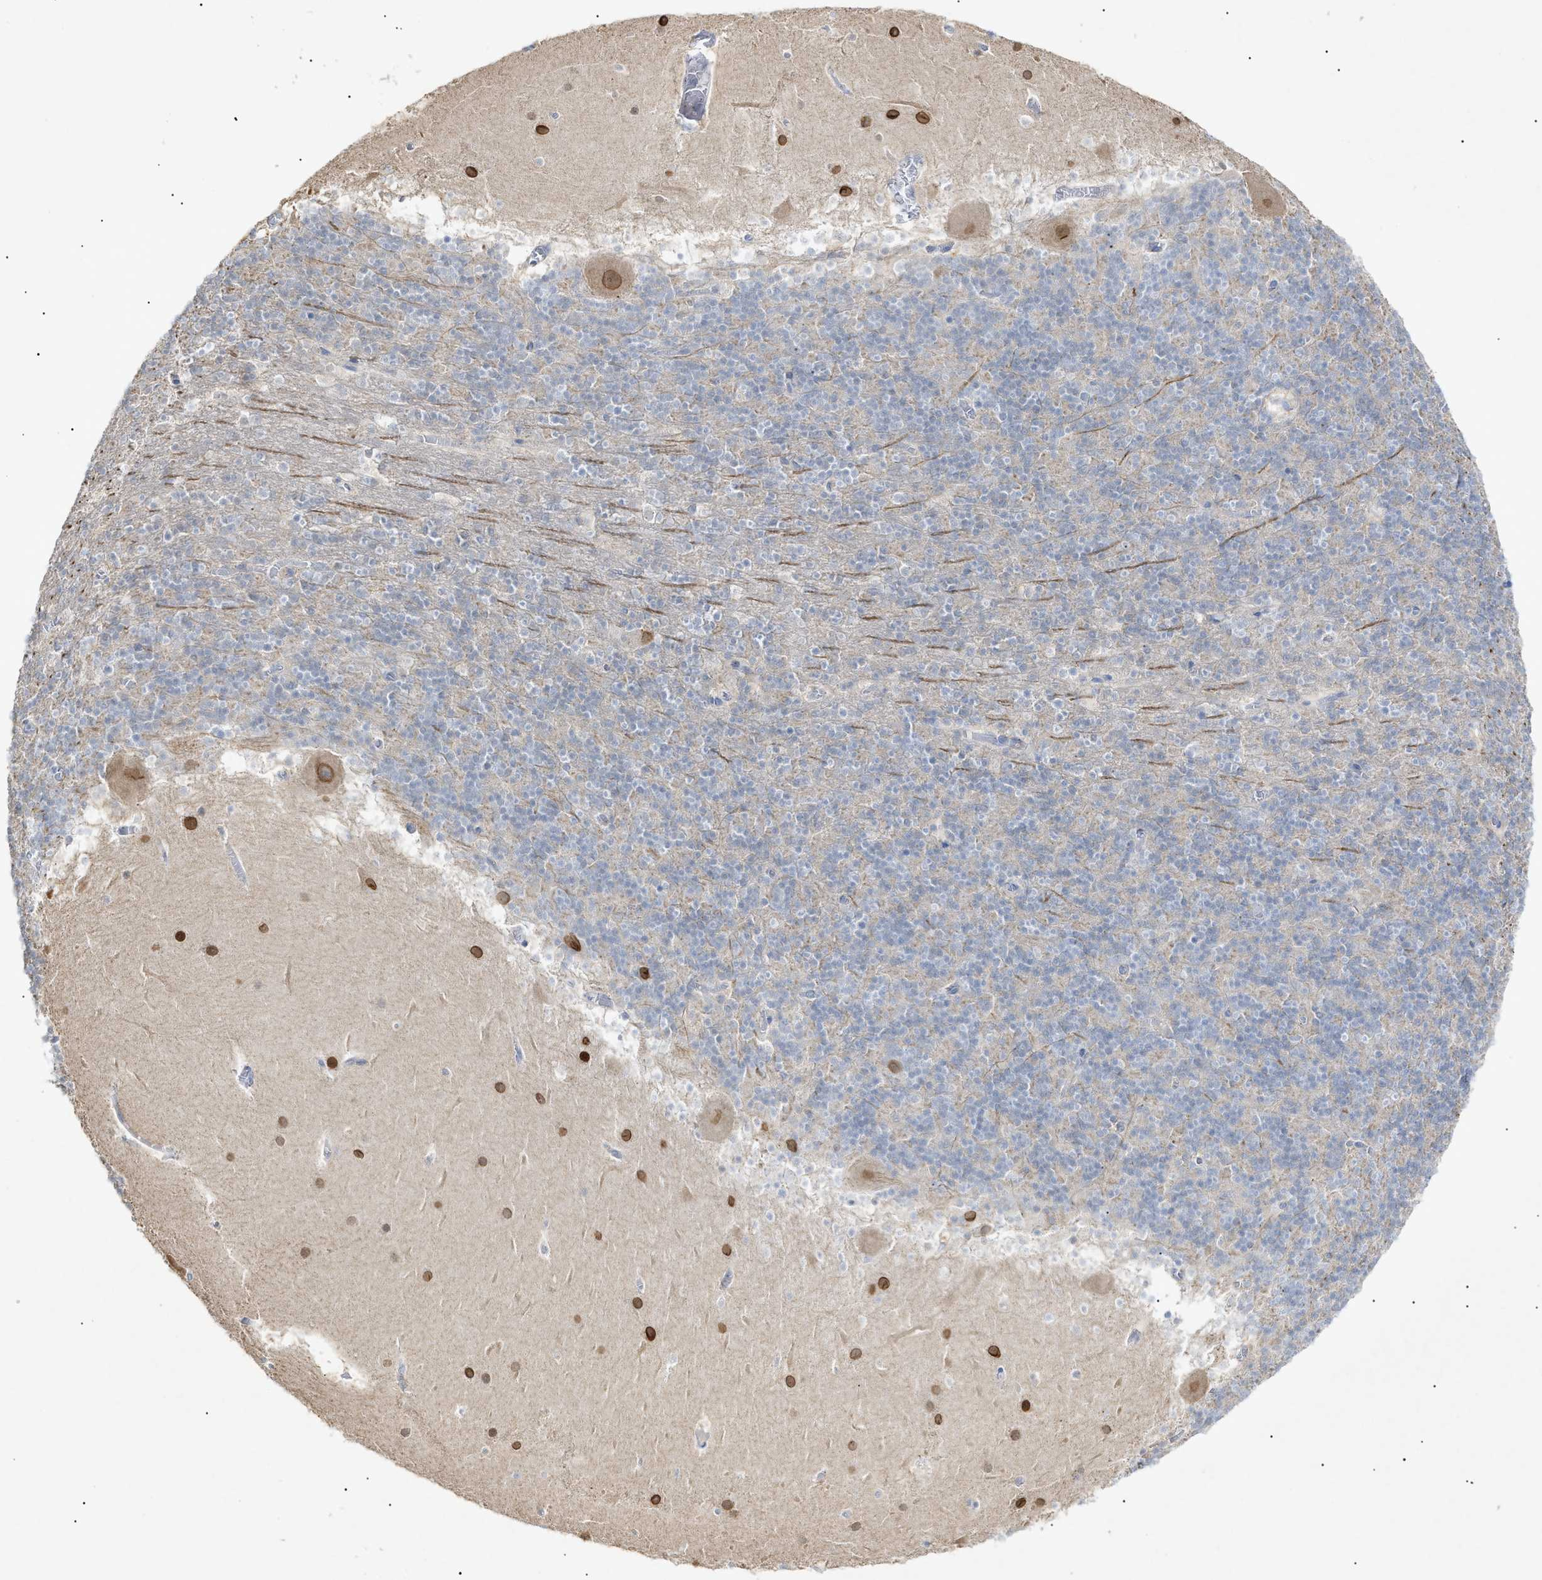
{"staining": {"intensity": "negative", "quantity": "none", "location": "none"}, "tissue": "cerebellum", "cell_type": "Cells in granular layer", "image_type": "normal", "snomed": [{"axis": "morphology", "description": "Normal tissue, NOS"}, {"axis": "topography", "description": "Cerebellum"}], "caption": "A micrograph of cerebellum stained for a protein reveals no brown staining in cells in granular layer. (DAB immunohistochemistry (IHC), high magnification).", "gene": "SLC25A31", "patient": {"sex": "male", "age": 45}}